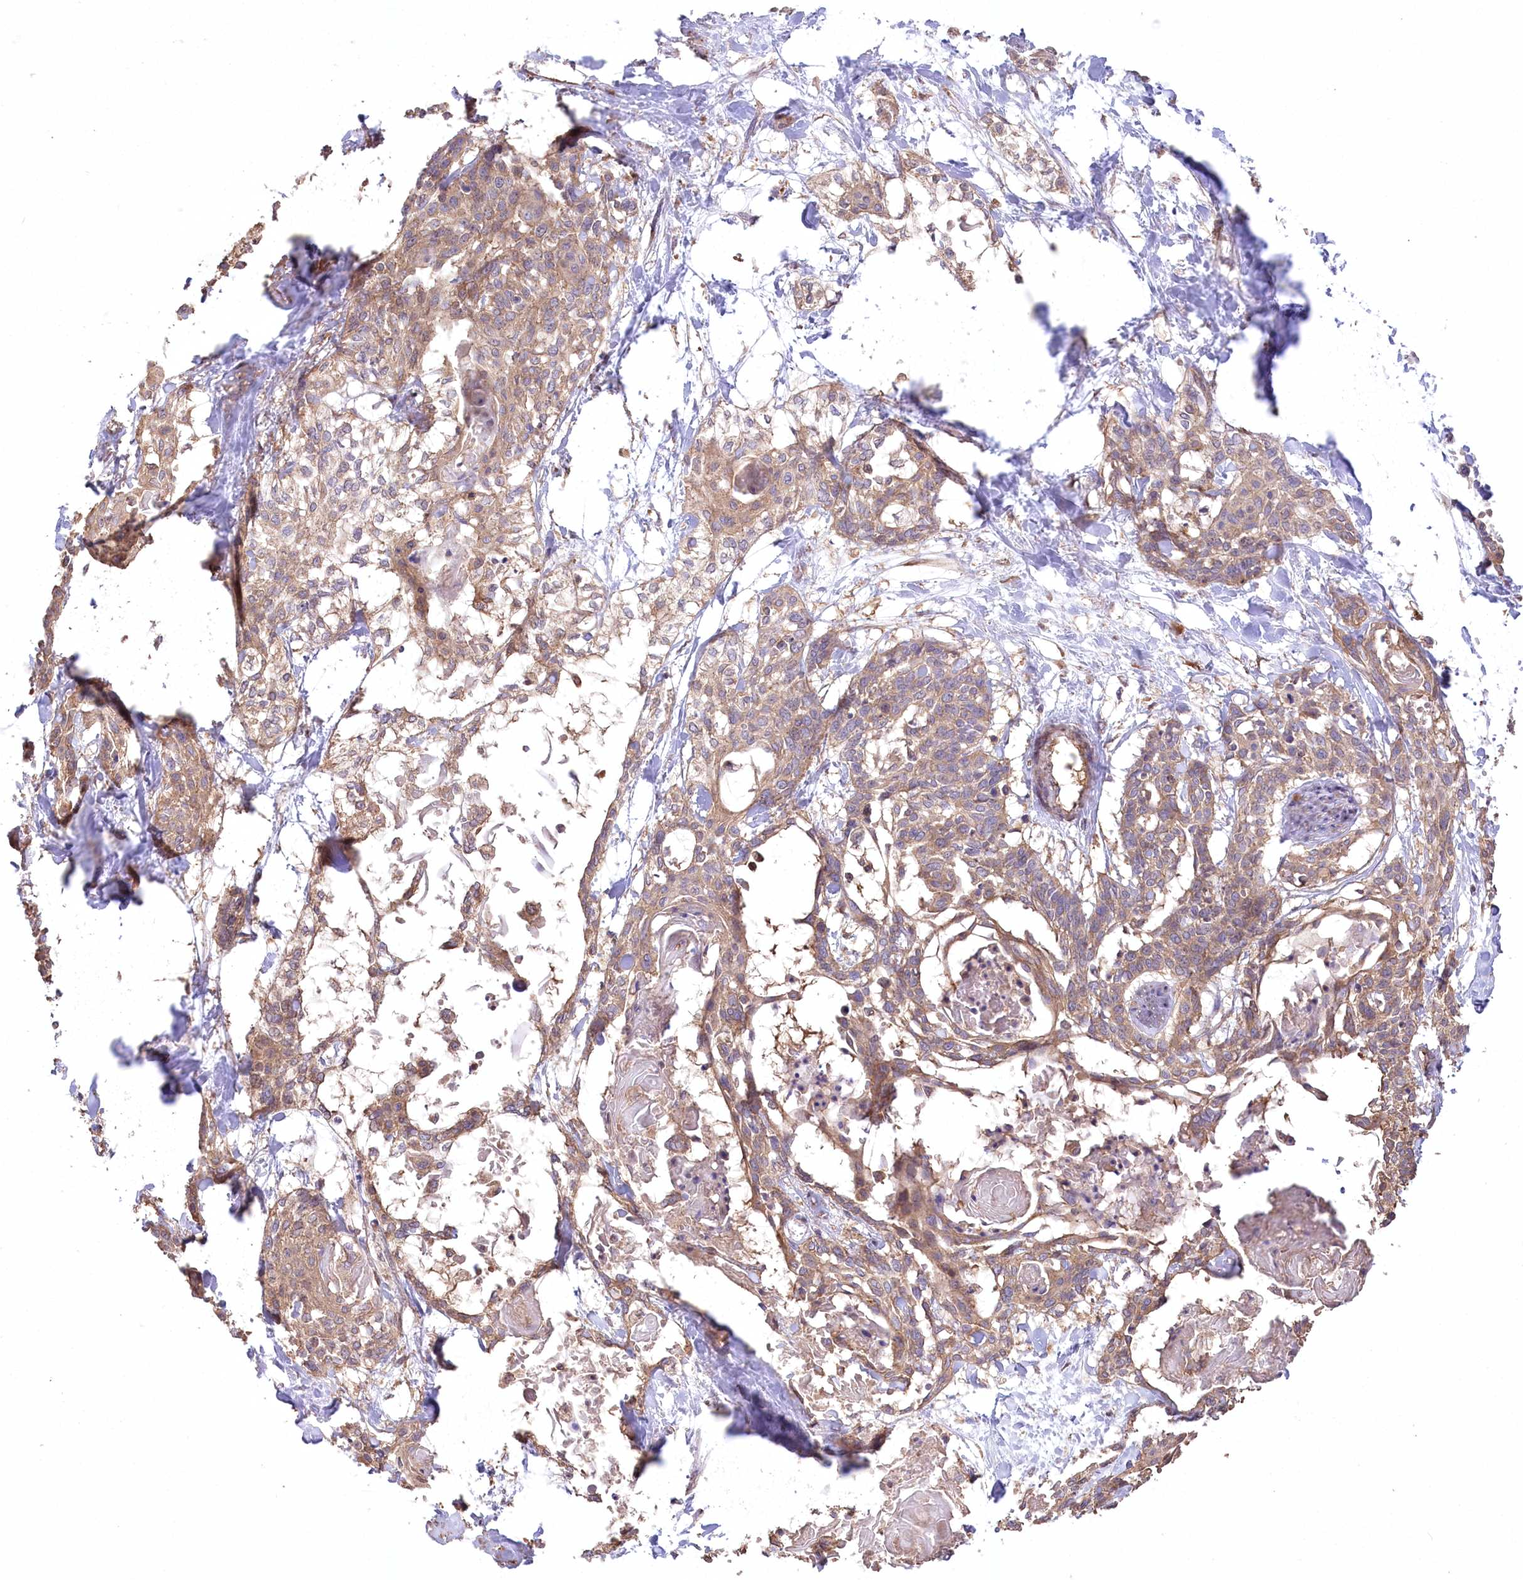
{"staining": {"intensity": "moderate", "quantity": ">75%", "location": "cytoplasmic/membranous"}, "tissue": "cervical cancer", "cell_type": "Tumor cells", "image_type": "cancer", "snomed": [{"axis": "morphology", "description": "Squamous cell carcinoma, NOS"}, {"axis": "topography", "description": "Cervix"}], "caption": "Squamous cell carcinoma (cervical) tissue exhibits moderate cytoplasmic/membranous expression in approximately >75% of tumor cells, visualized by immunohistochemistry.", "gene": "PRSS53", "patient": {"sex": "female", "age": 57}}